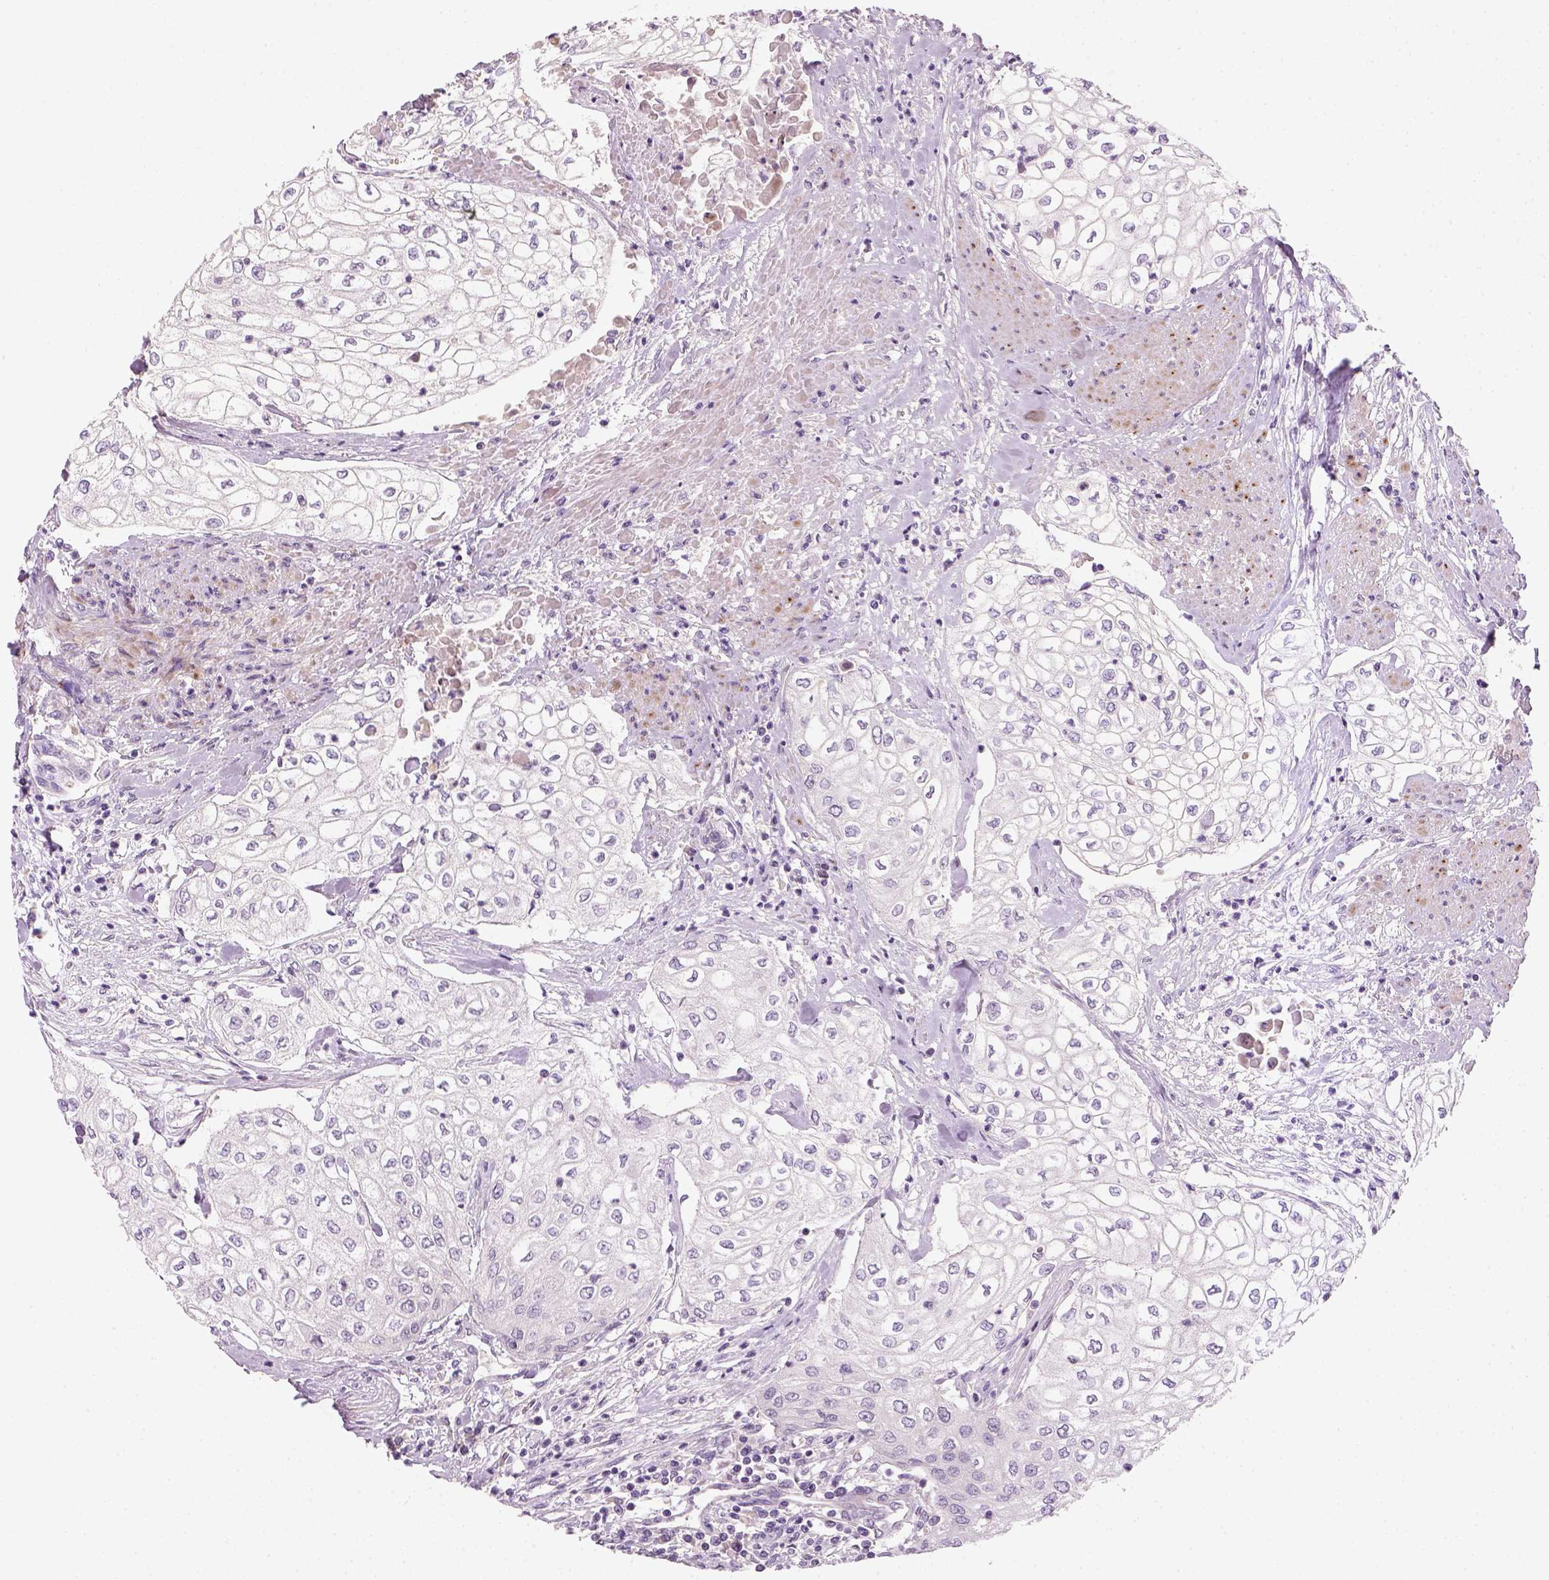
{"staining": {"intensity": "negative", "quantity": "none", "location": "none"}, "tissue": "urothelial cancer", "cell_type": "Tumor cells", "image_type": "cancer", "snomed": [{"axis": "morphology", "description": "Urothelial carcinoma, High grade"}, {"axis": "topography", "description": "Urinary bladder"}], "caption": "This is an immunohistochemistry photomicrograph of human urothelial cancer. There is no expression in tumor cells.", "gene": "NUDT6", "patient": {"sex": "male", "age": 62}}